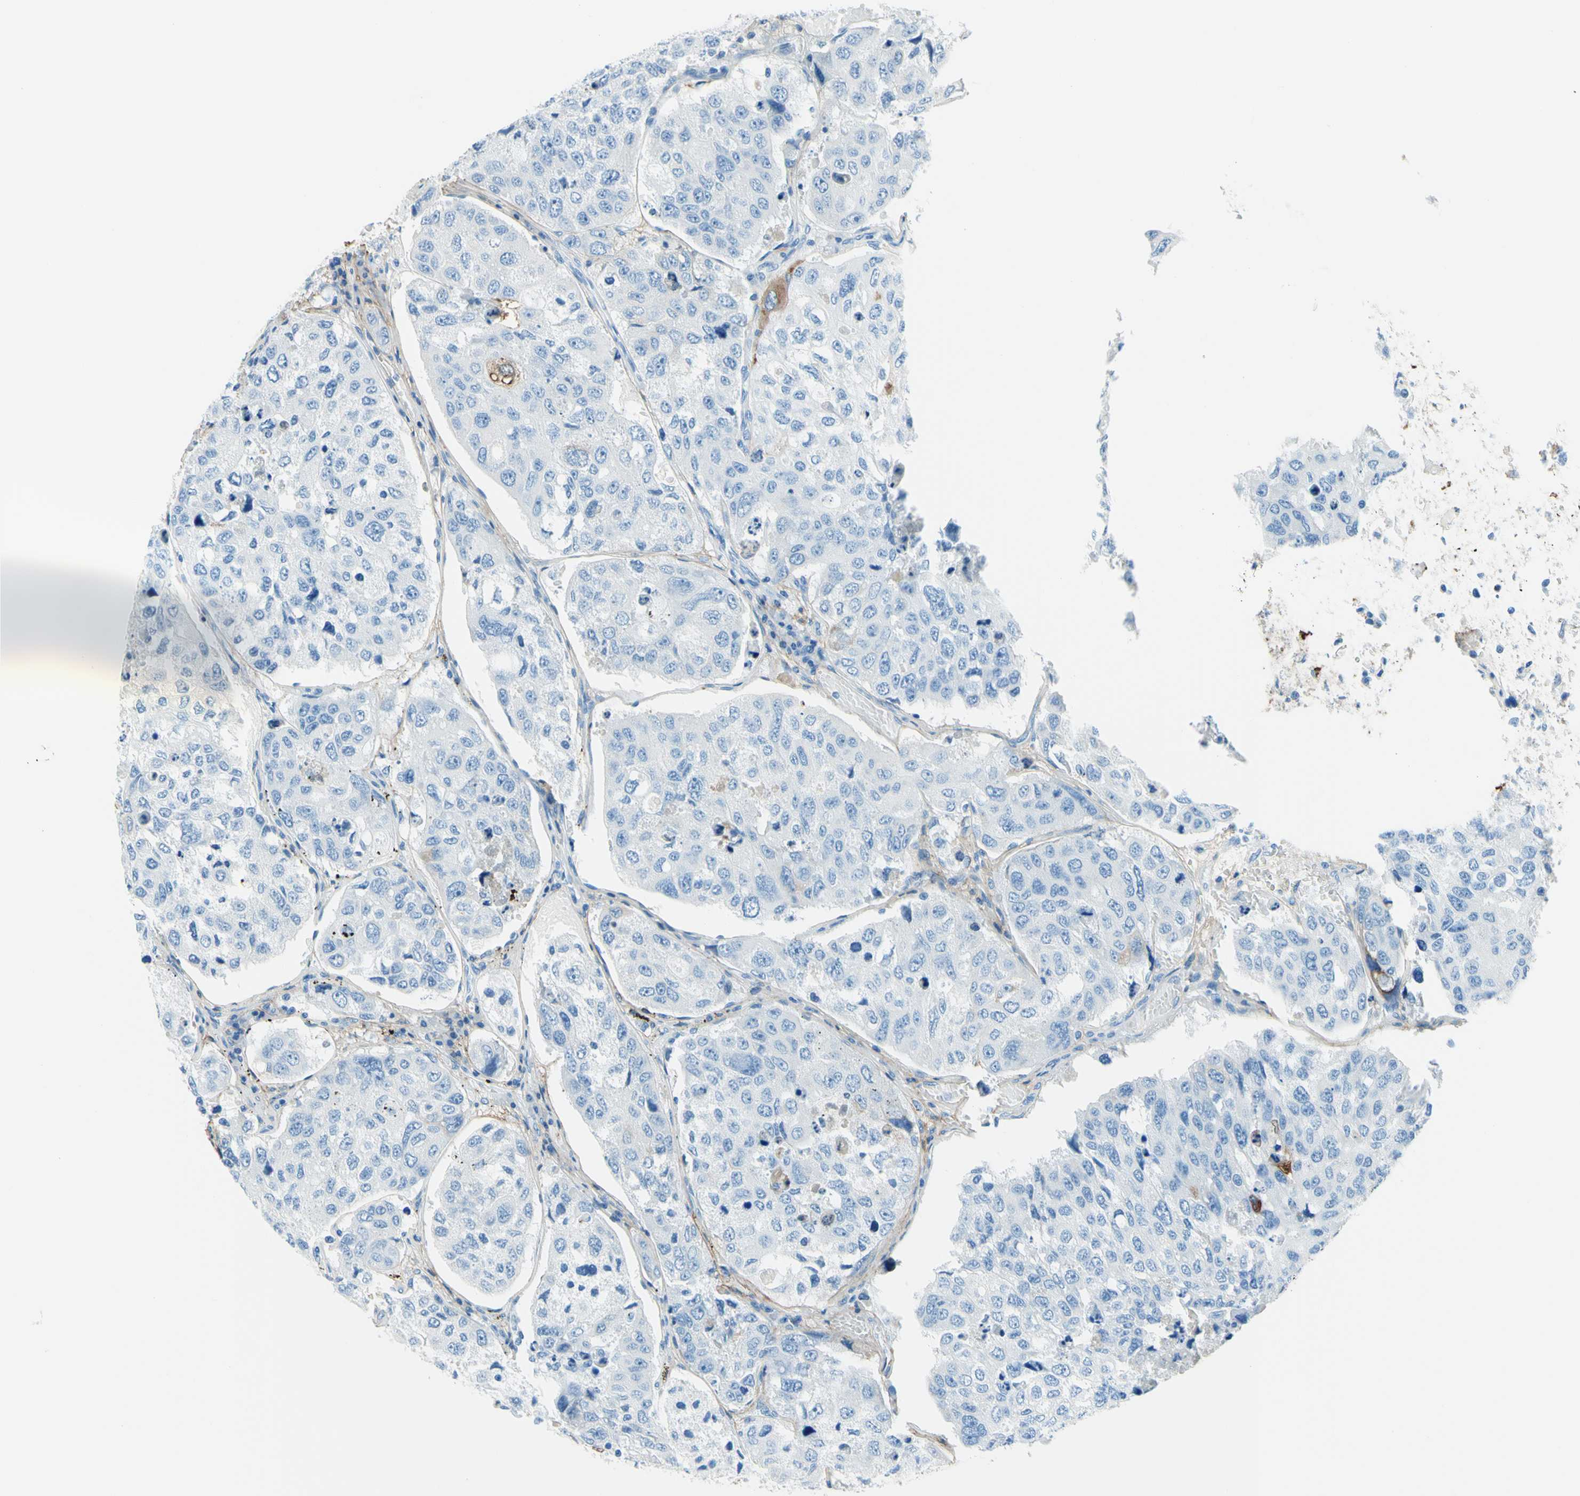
{"staining": {"intensity": "negative", "quantity": "none", "location": "none"}, "tissue": "urothelial cancer", "cell_type": "Tumor cells", "image_type": "cancer", "snomed": [{"axis": "morphology", "description": "Urothelial carcinoma, High grade"}, {"axis": "topography", "description": "Lymph node"}, {"axis": "topography", "description": "Urinary bladder"}], "caption": "Tumor cells show no significant positivity in urothelial carcinoma (high-grade).", "gene": "MFAP5", "patient": {"sex": "male", "age": 51}}